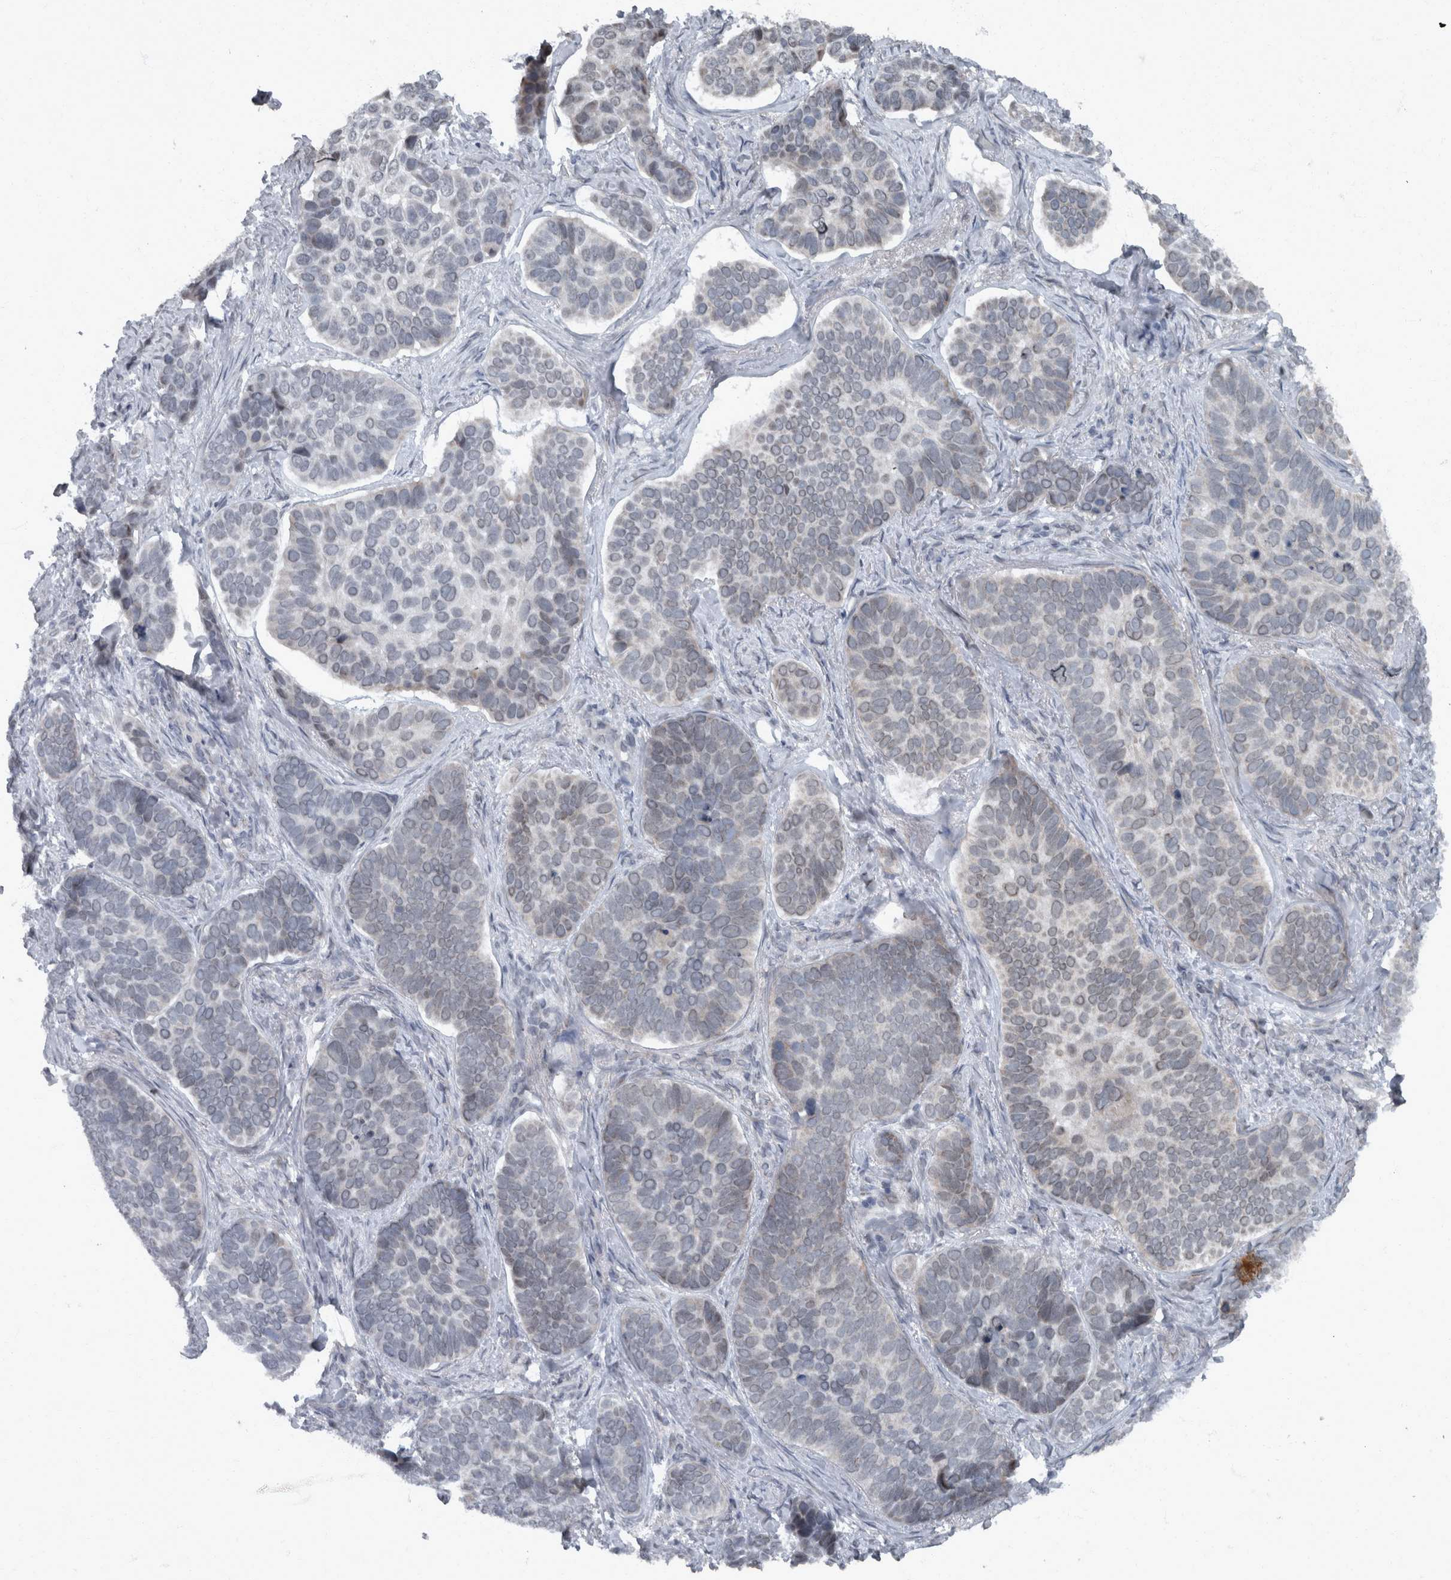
{"staining": {"intensity": "weak", "quantity": "<25%", "location": "nuclear"}, "tissue": "skin cancer", "cell_type": "Tumor cells", "image_type": "cancer", "snomed": [{"axis": "morphology", "description": "Basal cell carcinoma"}, {"axis": "topography", "description": "Skin"}], "caption": "There is no significant staining in tumor cells of skin cancer.", "gene": "WDR33", "patient": {"sex": "male", "age": 62}}